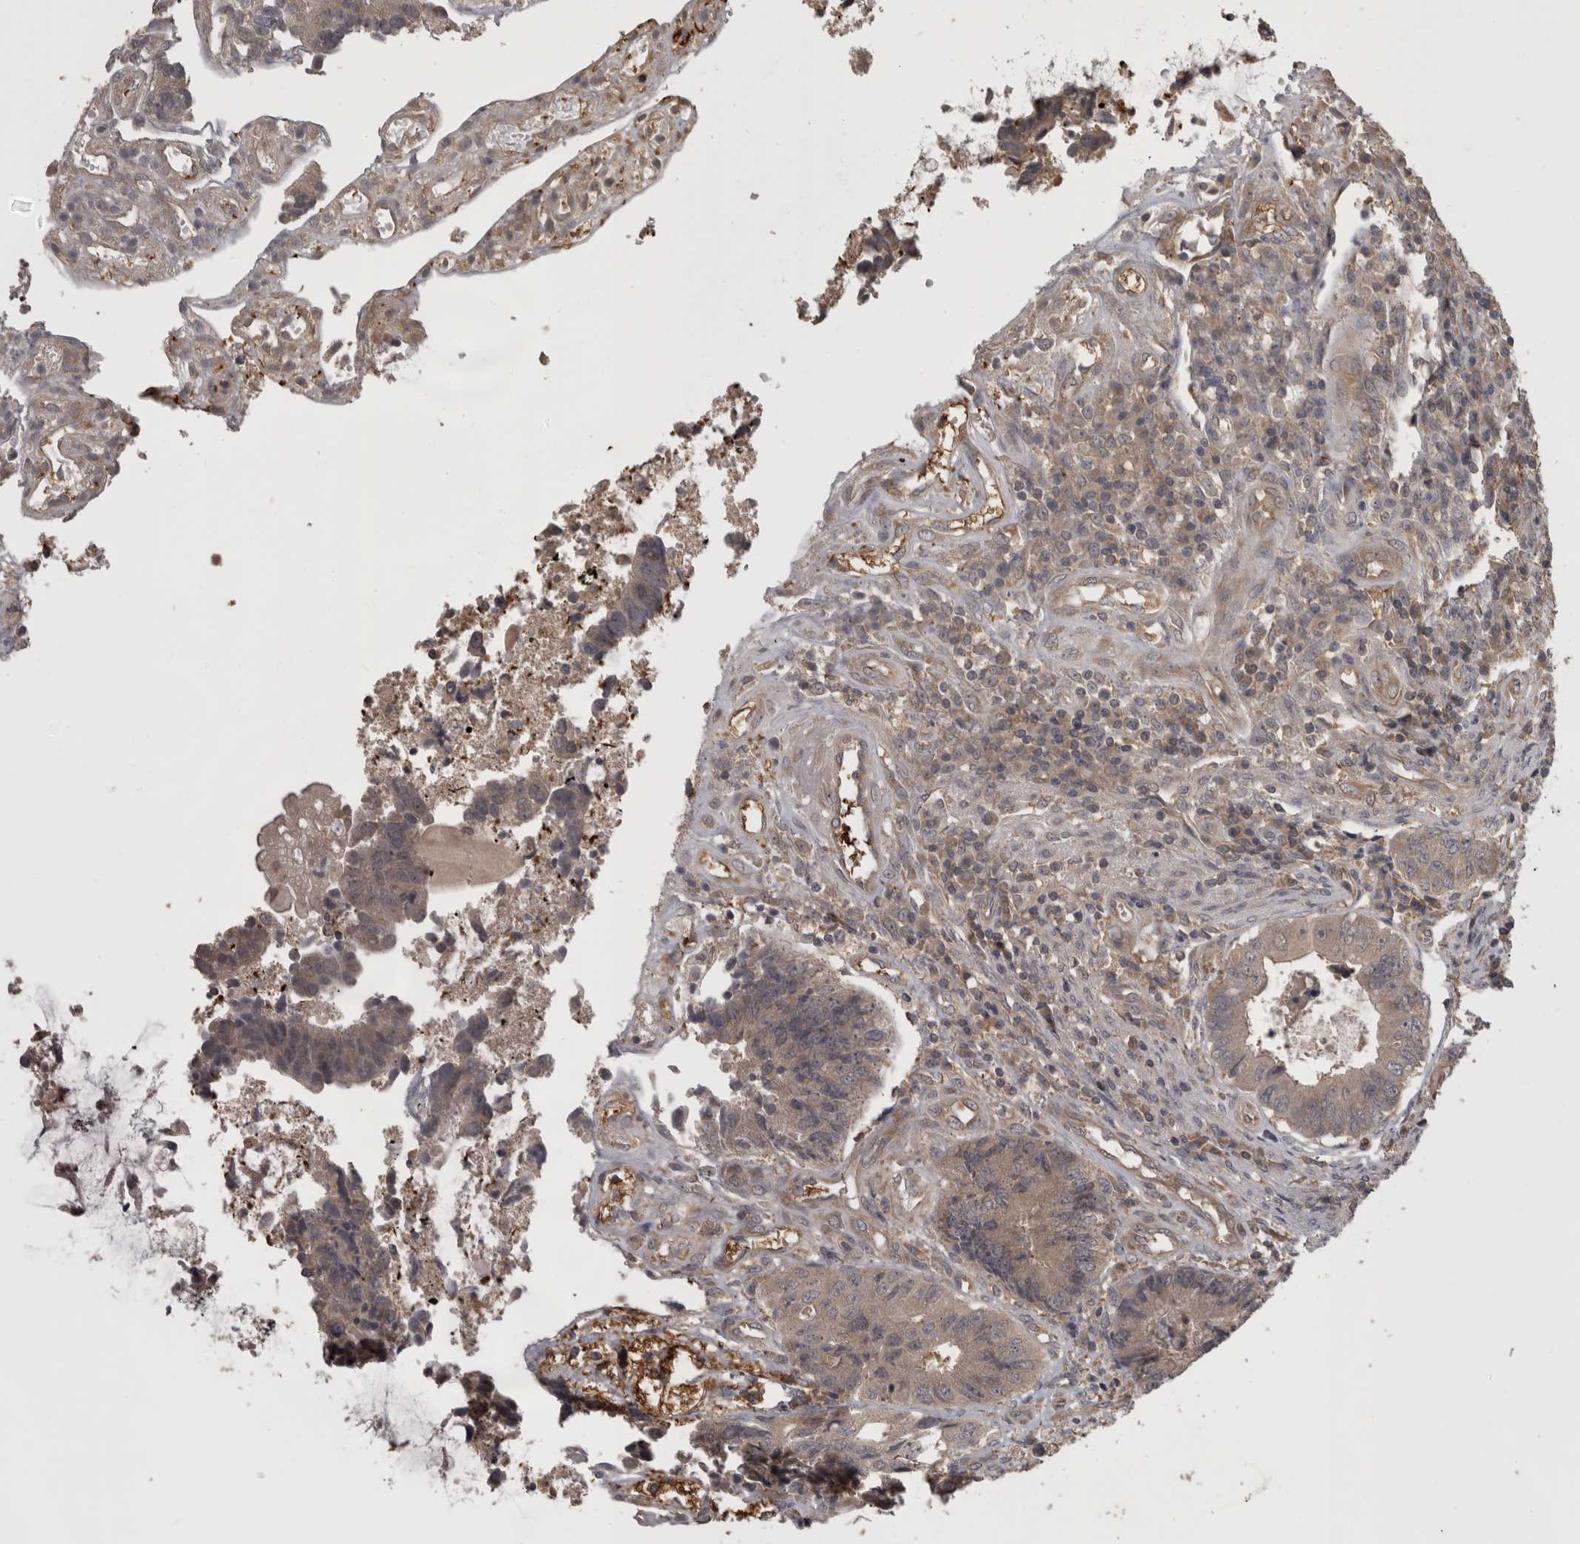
{"staining": {"intensity": "weak", "quantity": "<25%", "location": "cytoplasmic/membranous"}, "tissue": "colorectal cancer", "cell_type": "Tumor cells", "image_type": "cancer", "snomed": [{"axis": "morphology", "description": "Adenocarcinoma, NOS"}, {"axis": "topography", "description": "Rectum"}], "caption": "A high-resolution photomicrograph shows immunohistochemistry staining of colorectal adenocarcinoma, which shows no significant staining in tumor cells.", "gene": "MICU3", "patient": {"sex": "male", "age": 84}}